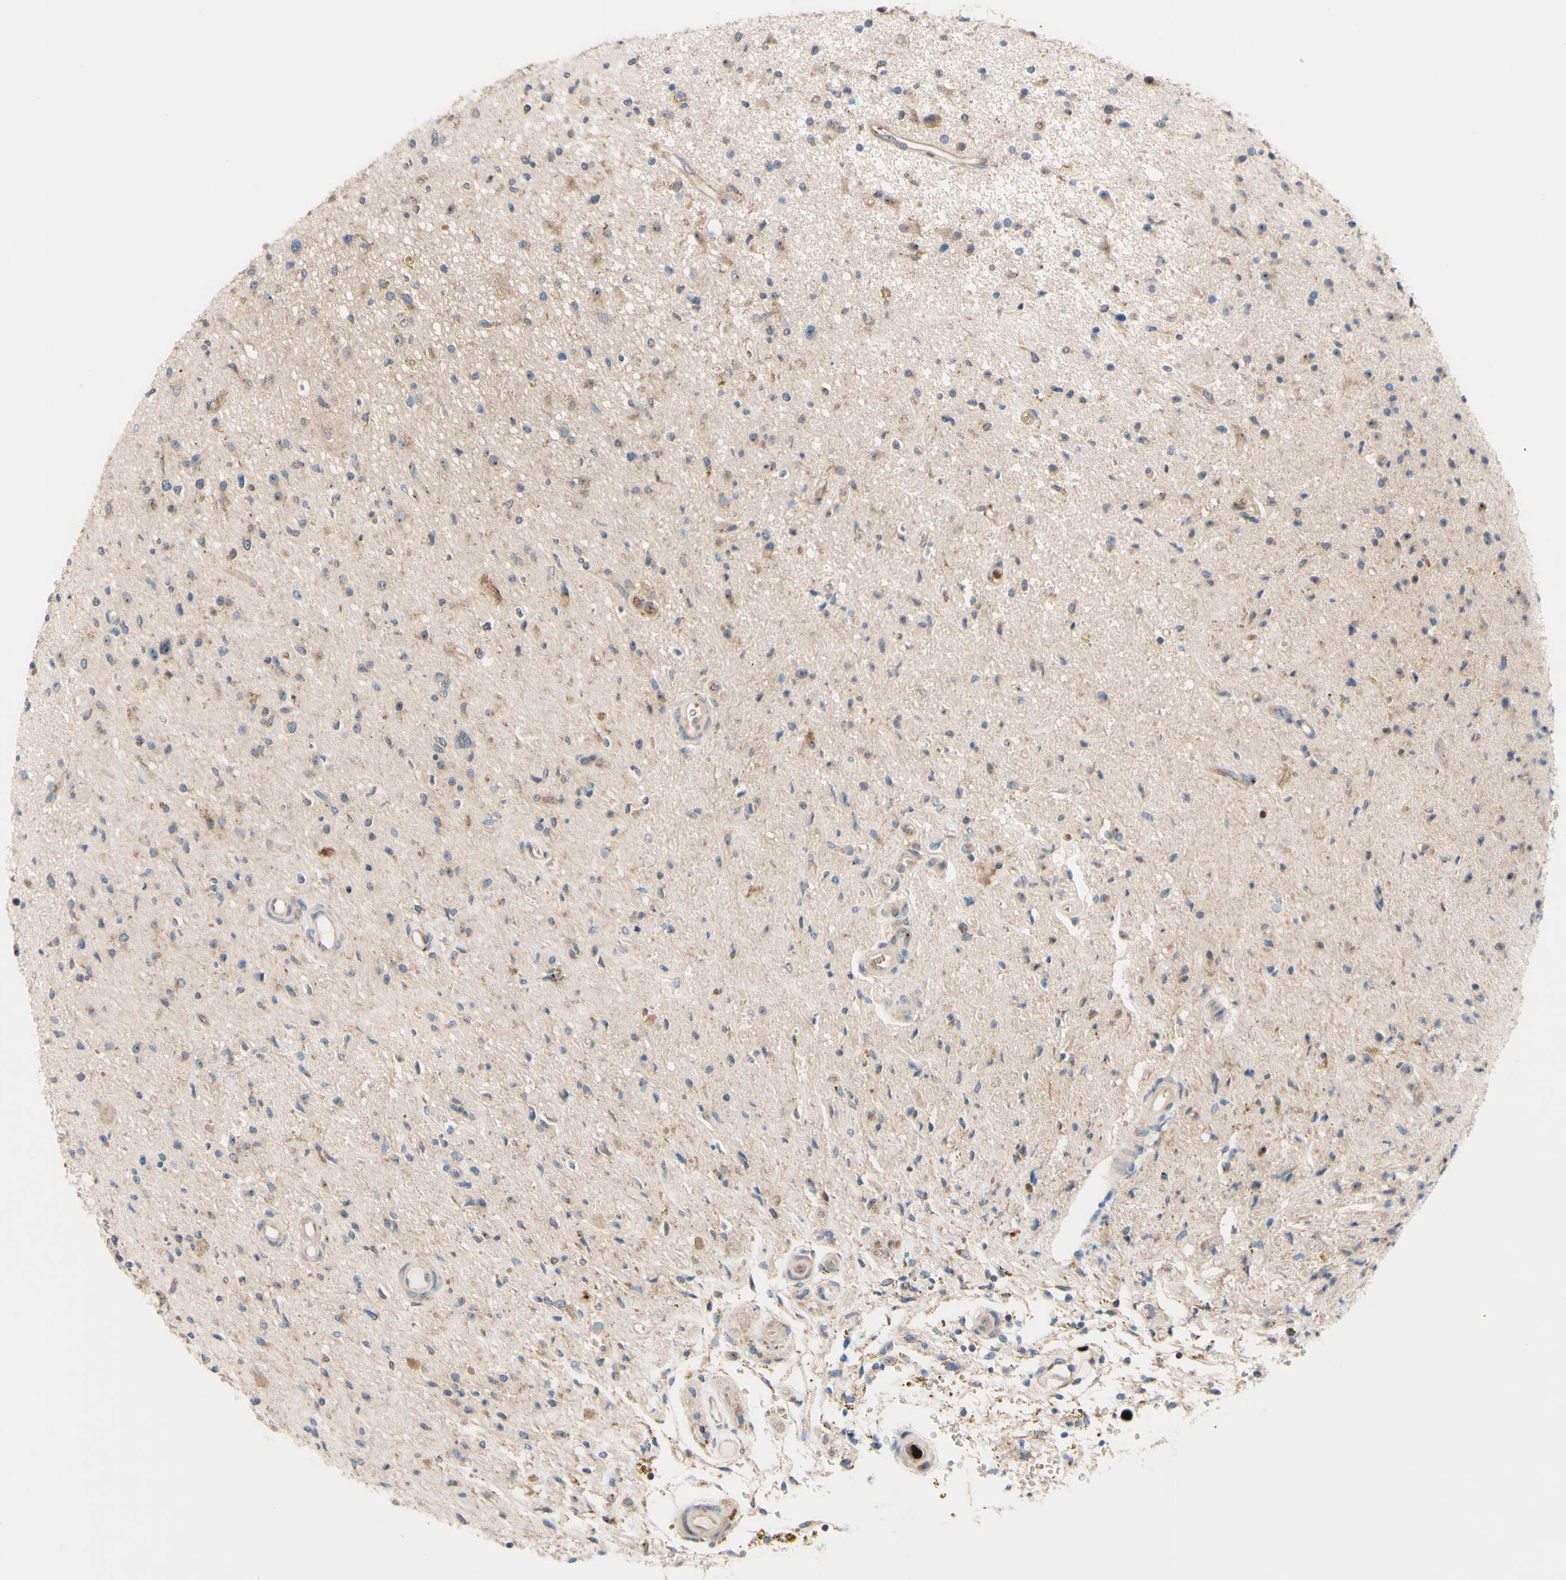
{"staining": {"intensity": "weak", "quantity": "25%-75%", "location": "cytoplasmic/membranous"}, "tissue": "glioma", "cell_type": "Tumor cells", "image_type": "cancer", "snomed": [{"axis": "morphology", "description": "Glioma, malignant, High grade"}, {"axis": "topography", "description": "Brain"}], "caption": "Human glioma stained with a protein marker displays weak staining in tumor cells.", "gene": "USP9X", "patient": {"sex": "male", "age": 33}}